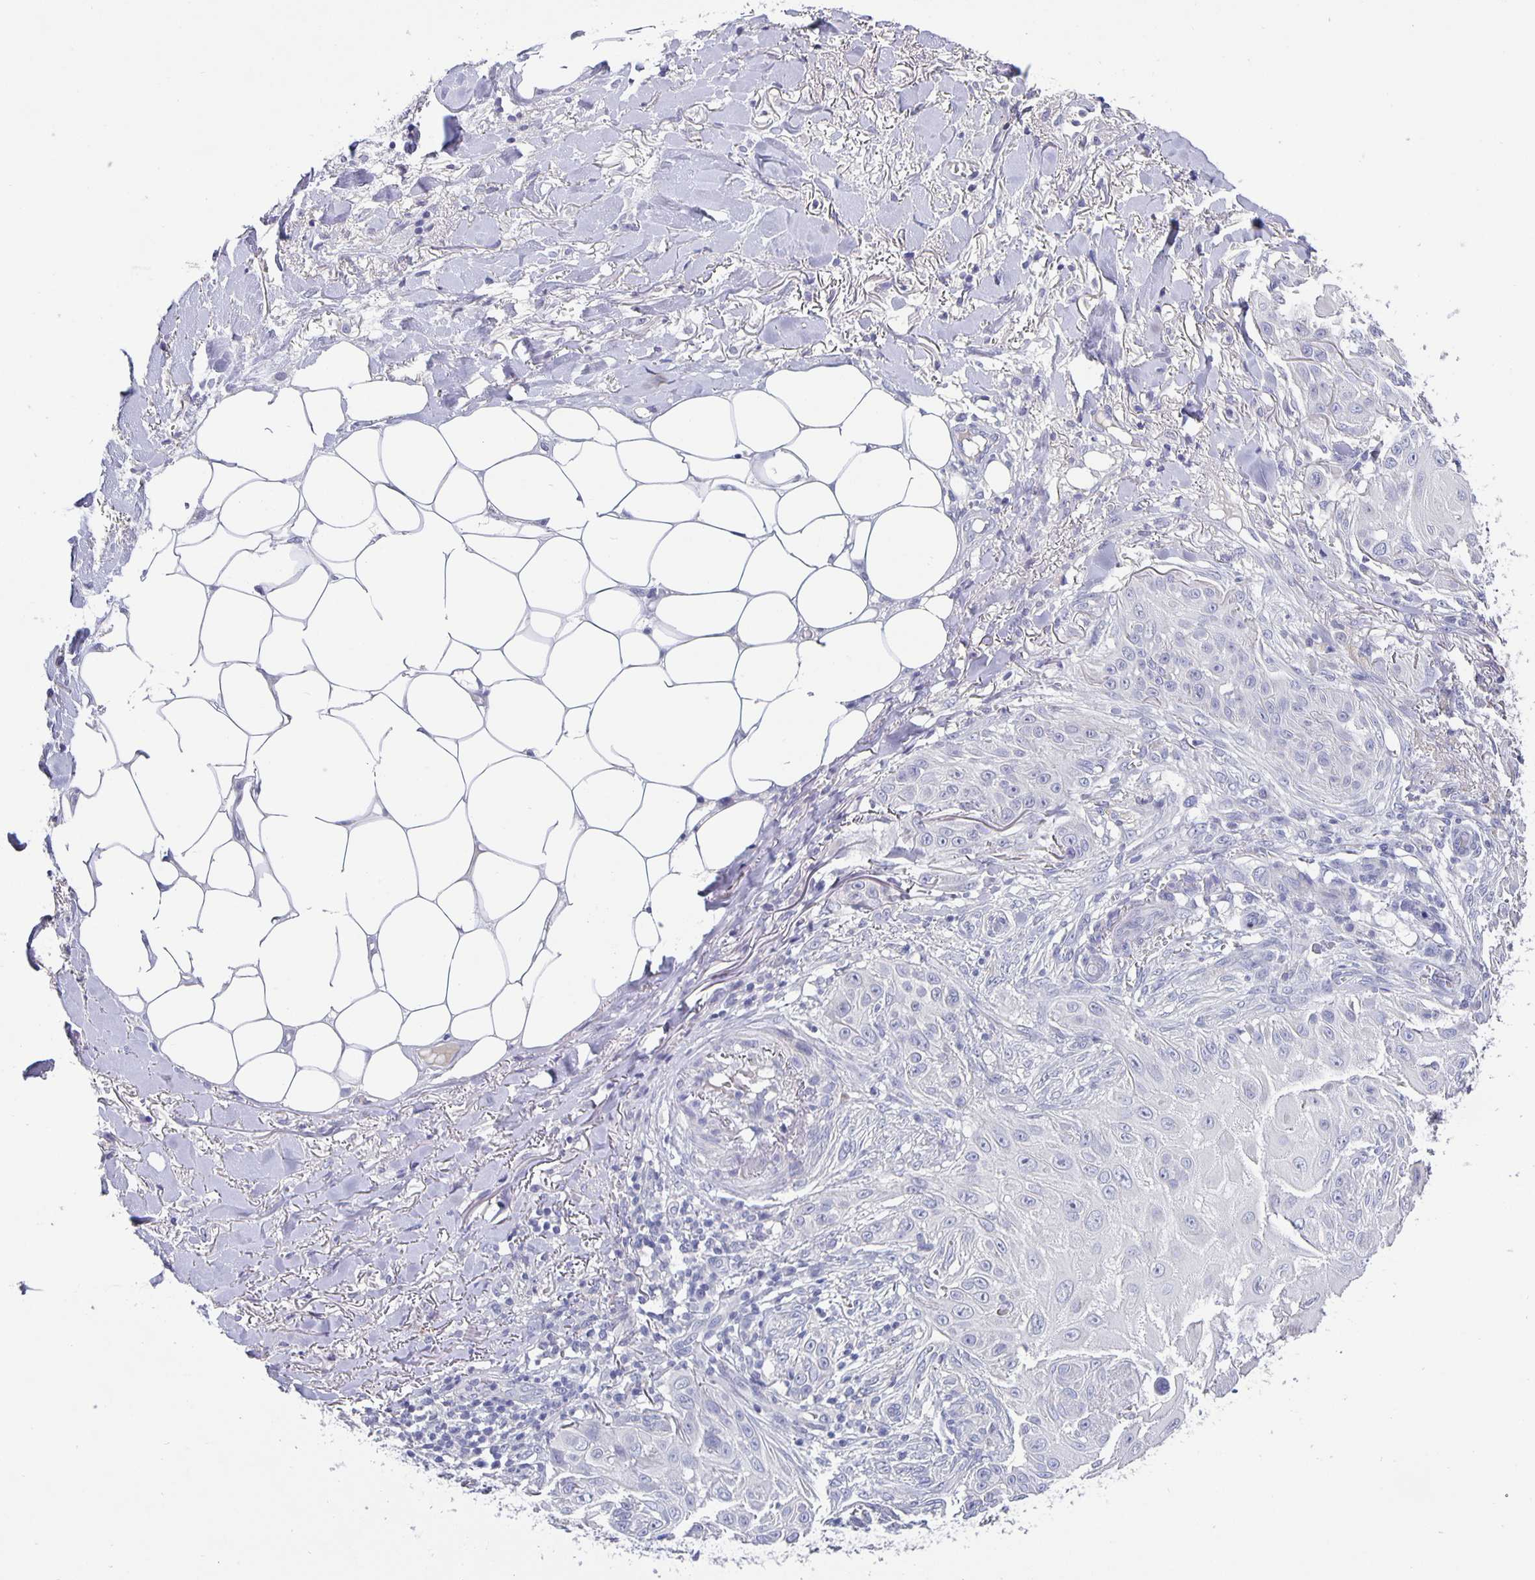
{"staining": {"intensity": "negative", "quantity": "none", "location": "none"}, "tissue": "skin cancer", "cell_type": "Tumor cells", "image_type": "cancer", "snomed": [{"axis": "morphology", "description": "Squamous cell carcinoma, NOS"}, {"axis": "topography", "description": "Skin"}], "caption": "This is an immunohistochemistry histopathology image of human skin squamous cell carcinoma. There is no positivity in tumor cells.", "gene": "GDF15", "patient": {"sex": "female", "age": 91}}